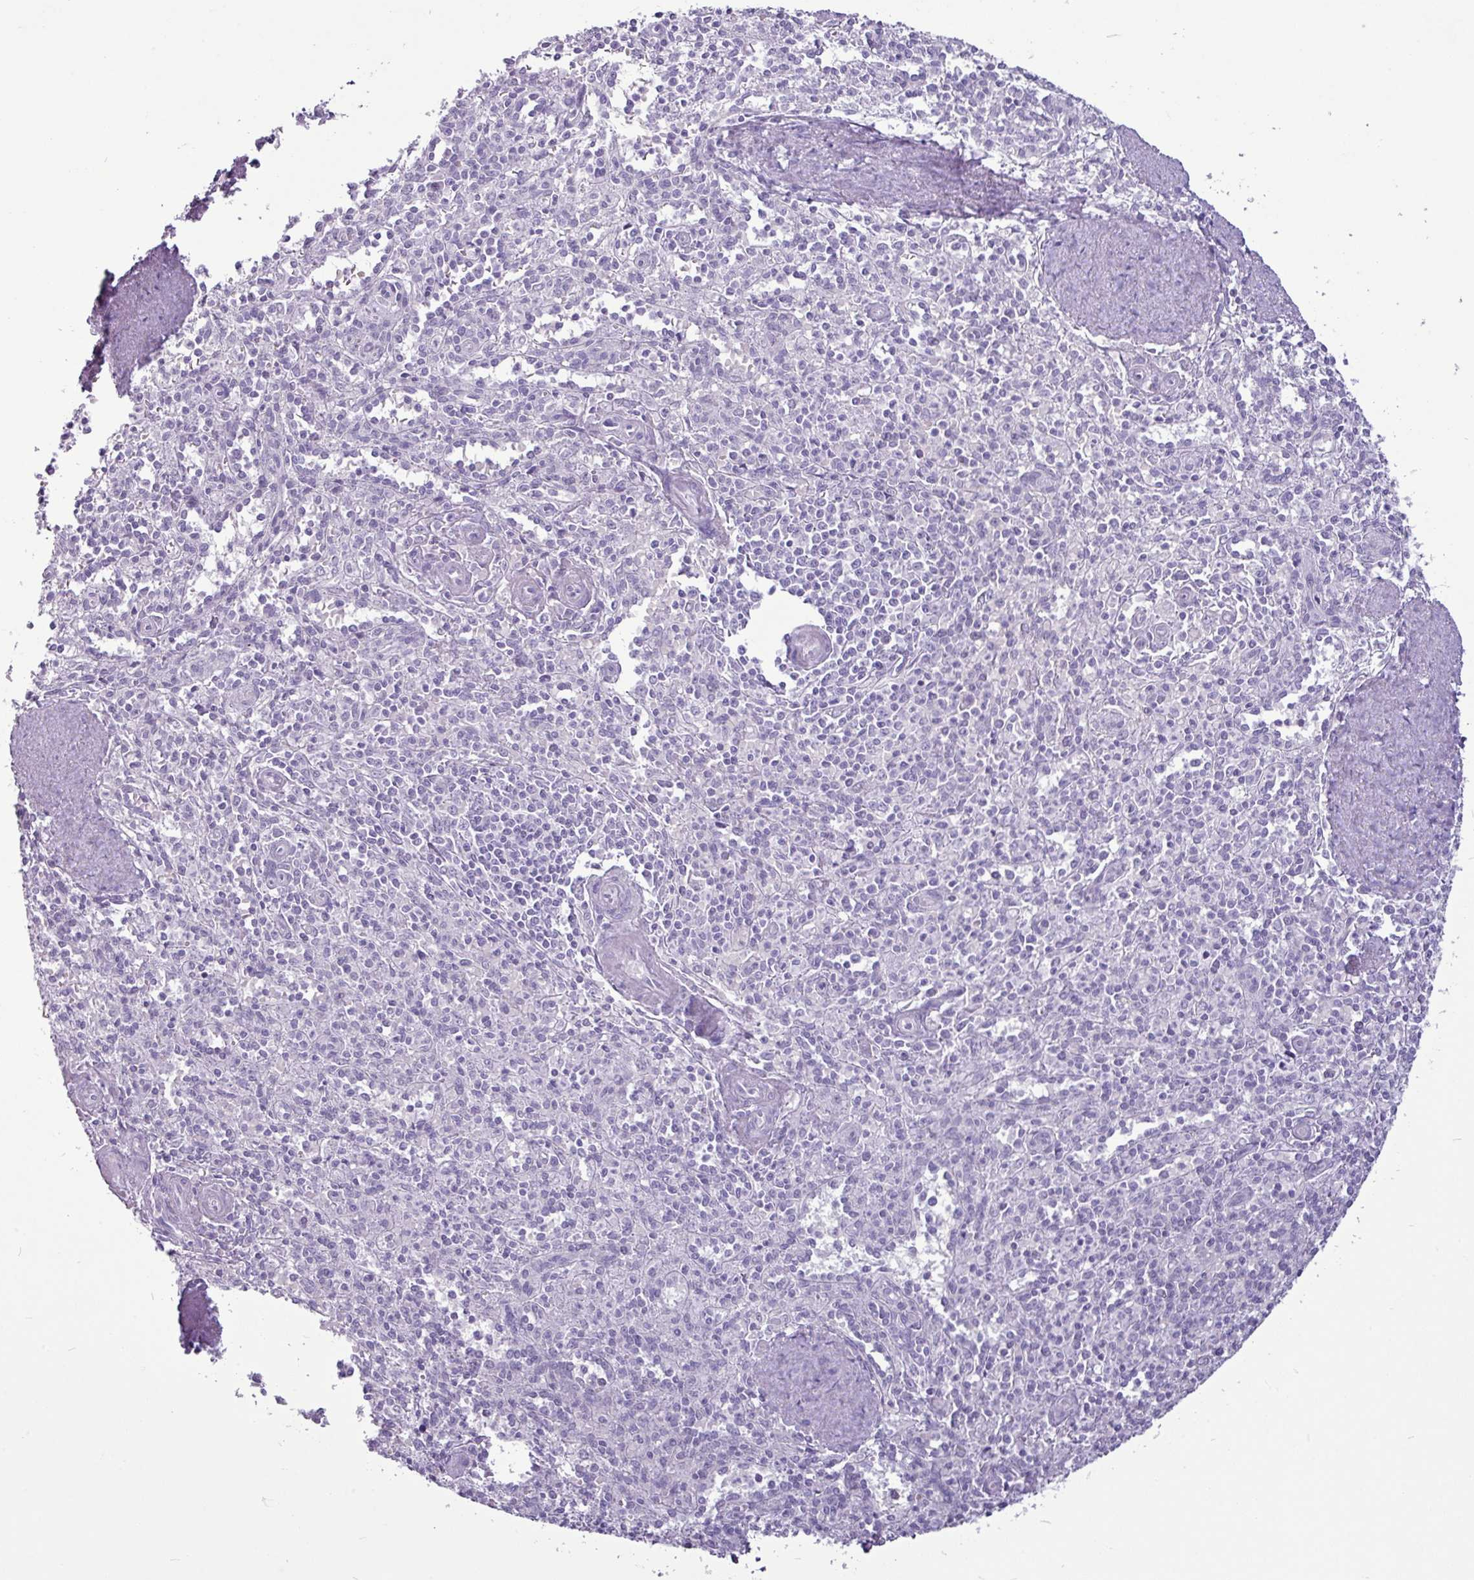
{"staining": {"intensity": "negative", "quantity": "none", "location": "none"}, "tissue": "spleen", "cell_type": "Cells in red pulp", "image_type": "normal", "snomed": [{"axis": "morphology", "description": "Normal tissue, NOS"}, {"axis": "topography", "description": "Spleen"}], "caption": "A high-resolution image shows IHC staining of normal spleen, which displays no significant staining in cells in red pulp. (DAB immunohistochemistry (IHC), high magnification).", "gene": "AMY2A", "patient": {"sex": "female", "age": 70}}